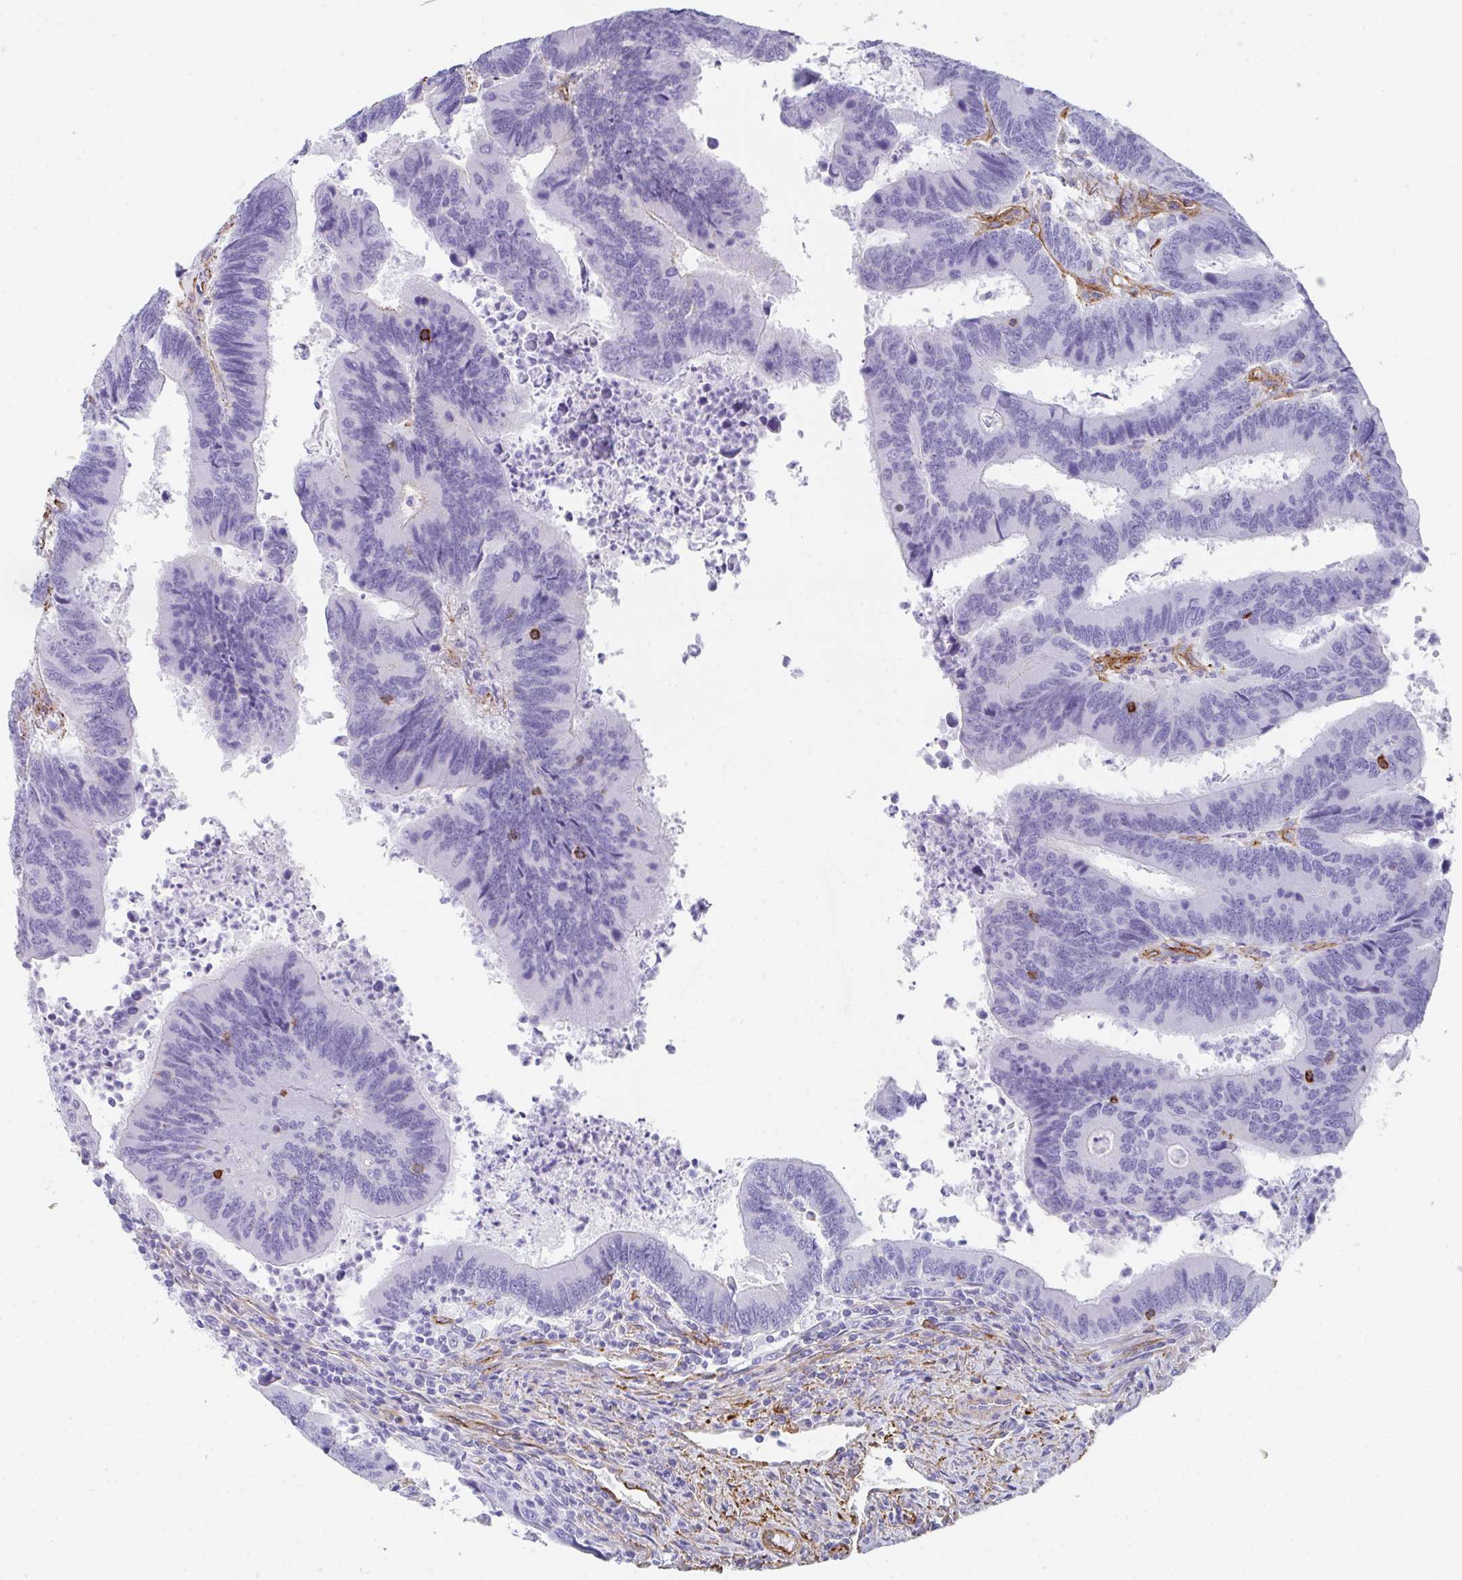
{"staining": {"intensity": "negative", "quantity": "none", "location": "none"}, "tissue": "colorectal cancer", "cell_type": "Tumor cells", "image_type": "cancer", "snomed": [{"axis": "morphology", "description": "Adenocarcinoma, NOS"}, {"axis": "topography", "description": "Colon"}], "caption": "DAB (3,3'-diaminobenzidine) immunohistochemical staining of human colorectal cancer displays no significant positivity in tumor cells.", "gene": "DBN1", "patient": {"sex": "female", "age": 67}}